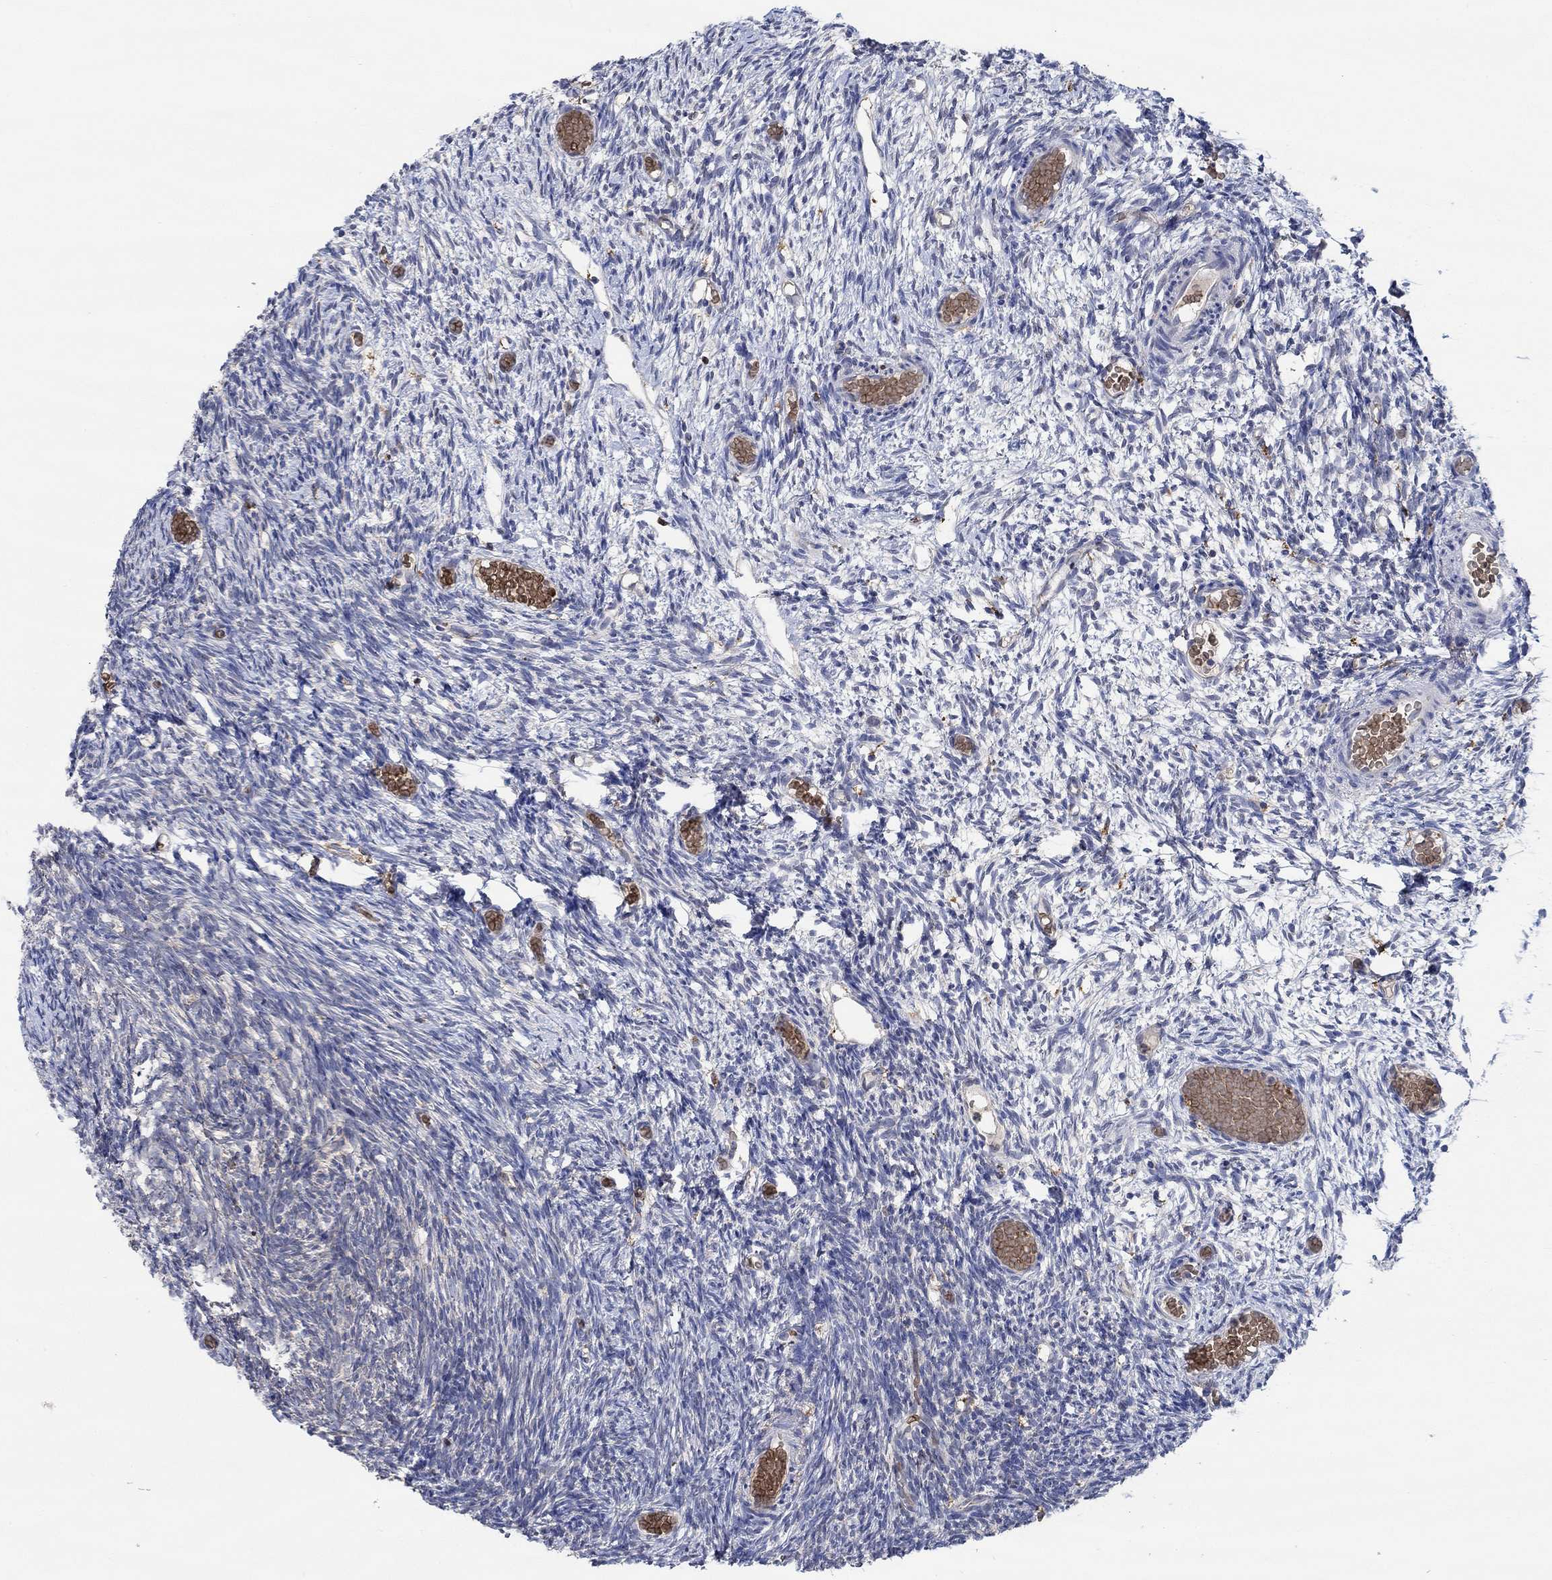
{"staining": {"intensity": "strong", "quantity": "25%-75%", "location": "cytoplasmic/membranous"}, "tissue": "ovary", "cell_type": "Follicle cells", "image_type": "normal", "snomed": [{"axis": "morphology", "description": "Normal tissue, NOS"}, {"axis": "topography", "description": "Ovary"}], "caption": "IHC micrograph of normal ovary: ovary stained using IHC exhibits high levels of strong protein expression localized specifically in the cytoplasmic/membranous of follicle cells, appearing as a cytoplasmic/membranous brown color.", "gene": "MPP1", "patient": {"sex": "female", "age": 39}}